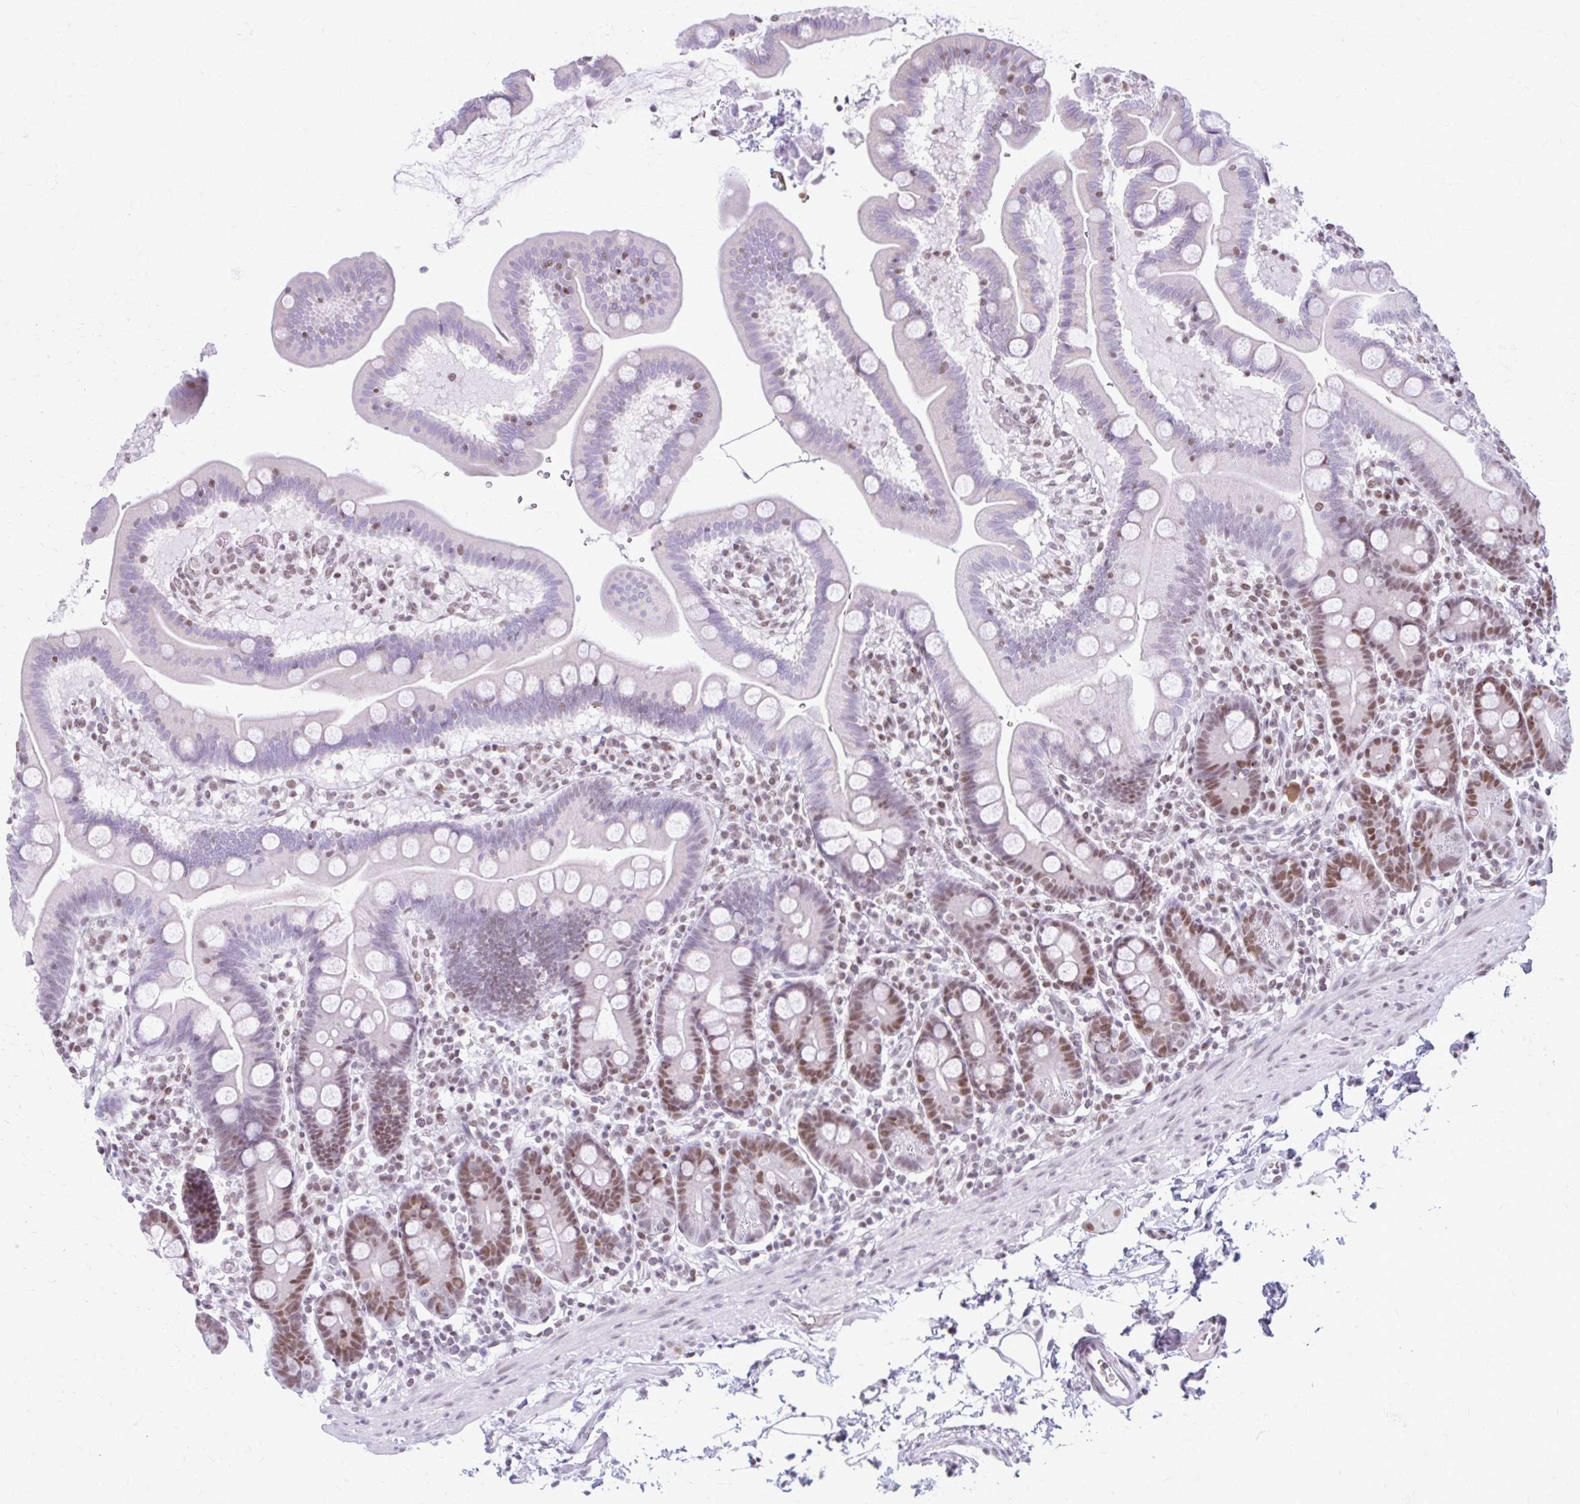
{"staining": {"intensity": "moderate", "quantity": "25%-75%", "location": "nuclear"}, "tissue": "duodenum", "cell_type": "Glandular cells", "image_type": "normal", "snomed": [{"axis": "morphology", "description": "Normal tissue, NOS"}, {"axis": "topography", "description": "Duodenum"}], "caption": "Duodenum stained for a protein (brown) shows moderate nuclear positive staining in about 25%-75% of glandular cells.", "gene": "PABIR1", "patient": {"sex": "male", "age": 59}}